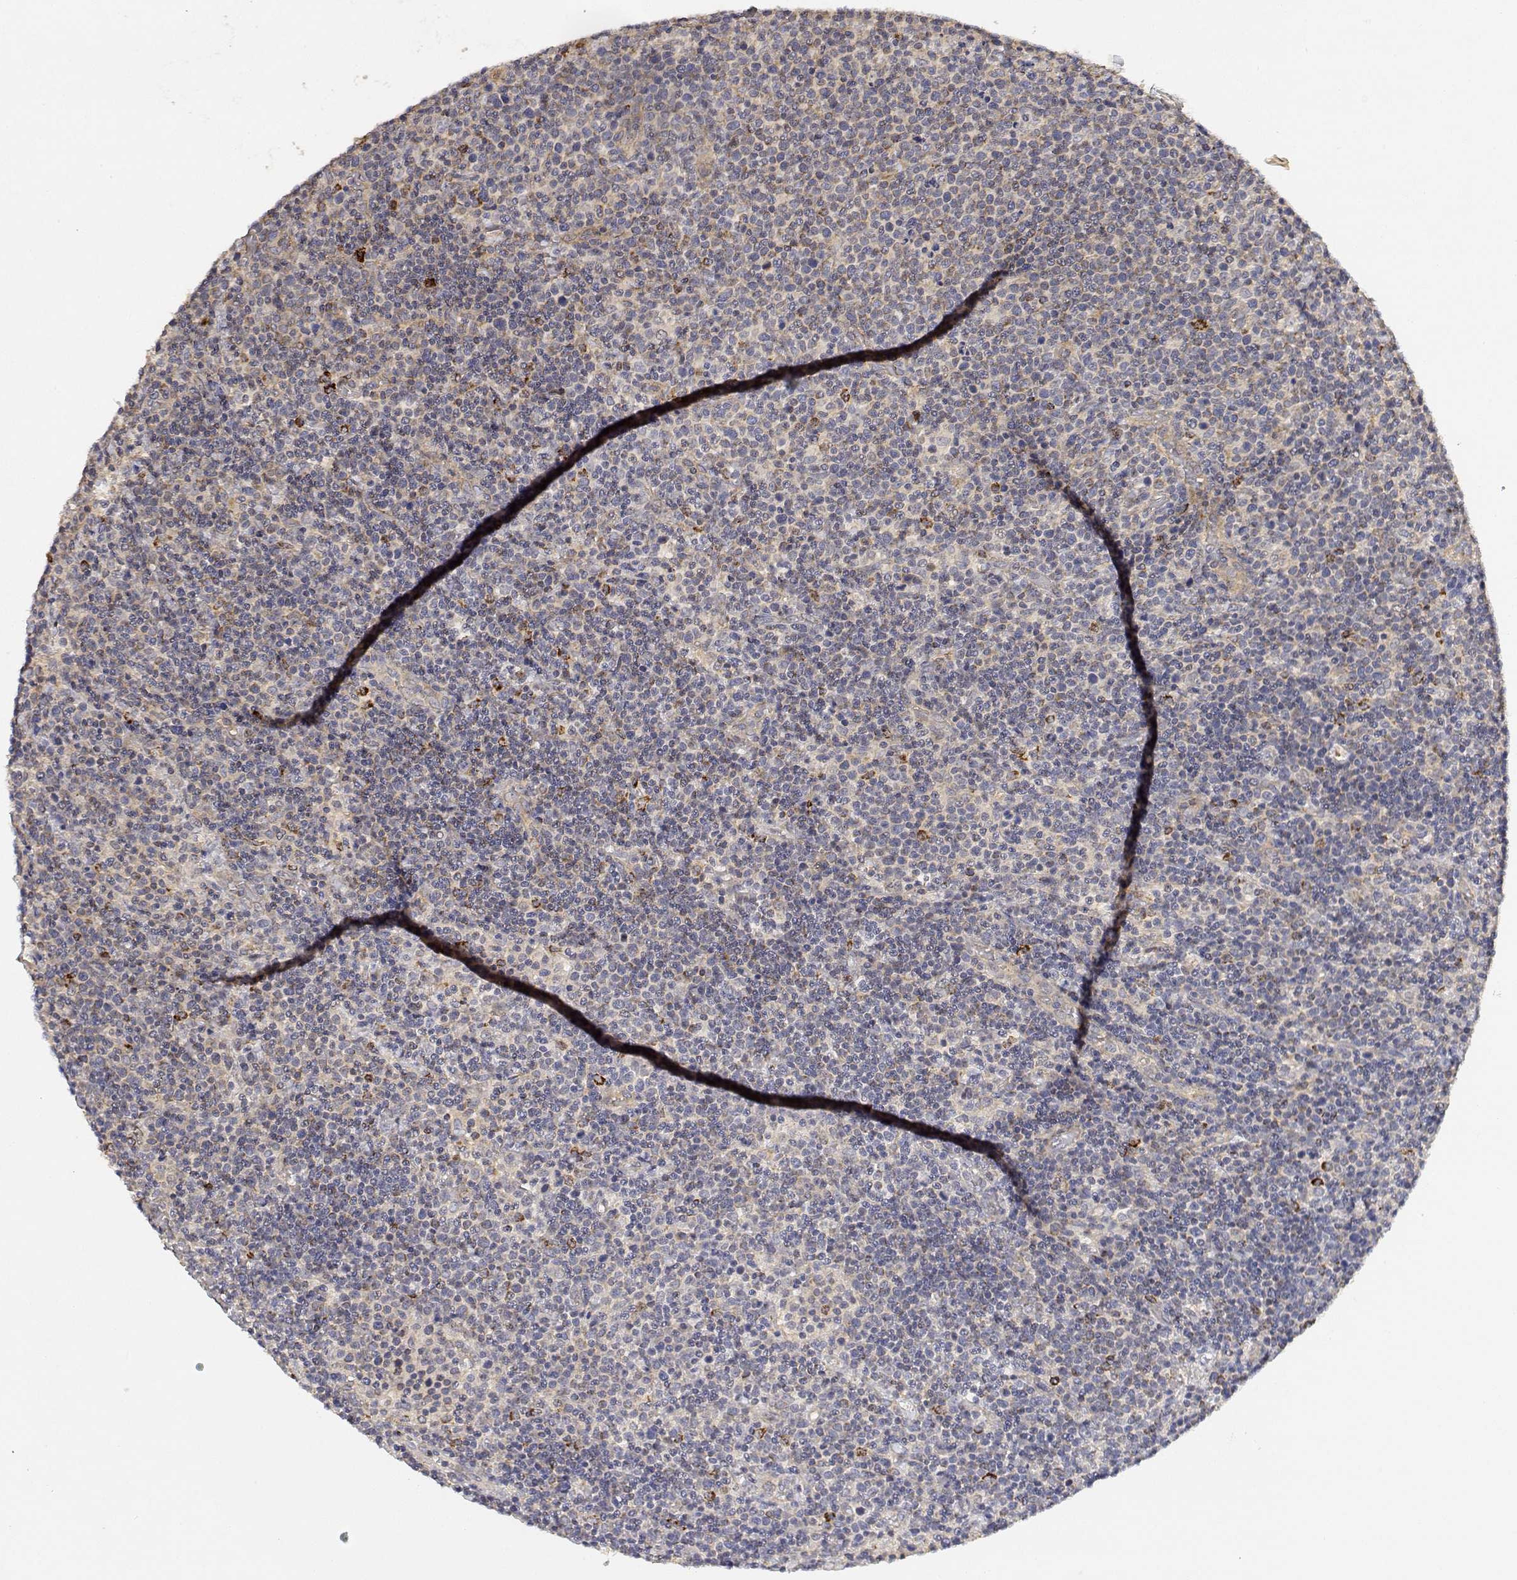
{"staining": {"intensity": "negative", "quantity": "none", "location": "none"}, "tissue": "lymphoma", "cell_type": "Tumor cells", "image_type": "cancer", "snomed": [{"axis": "morphology", "description": "Malignant lymphoma, non-Hodgkin's type, High grade"}, {"axis": "topography", "description": "Lymph node"}], "caption": "Immunohistochemistry of malignant lymphoma, non-Hodgkin's type (high-grade) displays no expression in tumor cells. The staining is performed using DAB brown chromogen with nuclei counter-stained in using hematoxylin.", "gene": "LONRF3", "patient": {"sex": "male", "age": 61}}